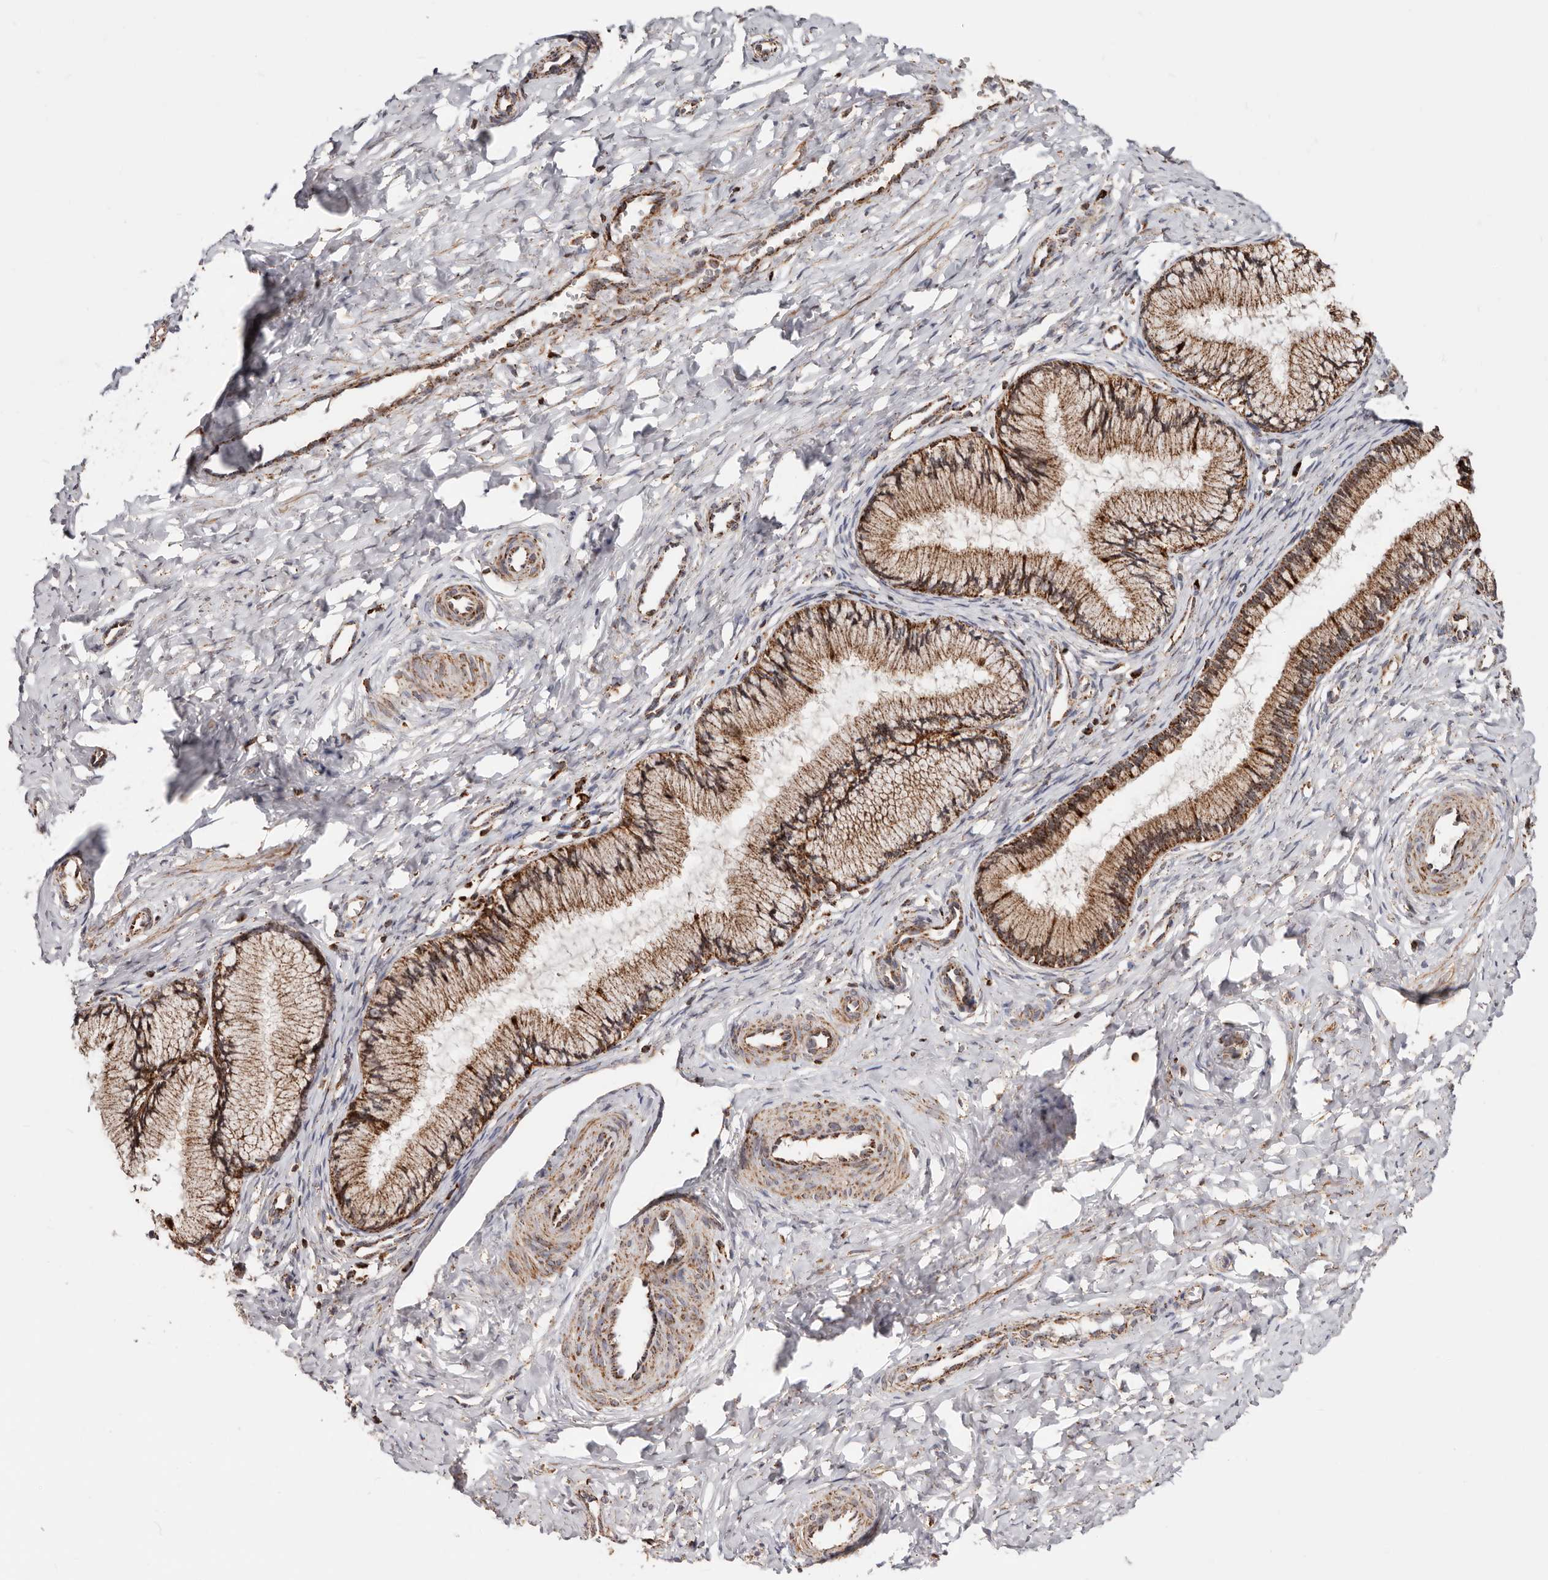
{"staining": {"intensity": "moderate", "quantity": ">75%", "location": "cytoplasmic/membranous"}, "tissue": "cervix", "cell_type": "Glandular cells", "image_type": "normal", "snomed": [{"axis": "morphology", "description": "Normal tissue, NOS"}, {"axis": "topography", "description": "Cervix"}], "caption": "Immunohistochemistry (DAB) staining of unremarkable human cervix reveals moderate cytoplasmic/membranous protein positivity in about >75% of glandular cells. Immunohistochemistry stains the protein in brown and the nuclei are stained blue.", "gene": "PRKACB", "patient": {"sex": "female", "age": 27}}